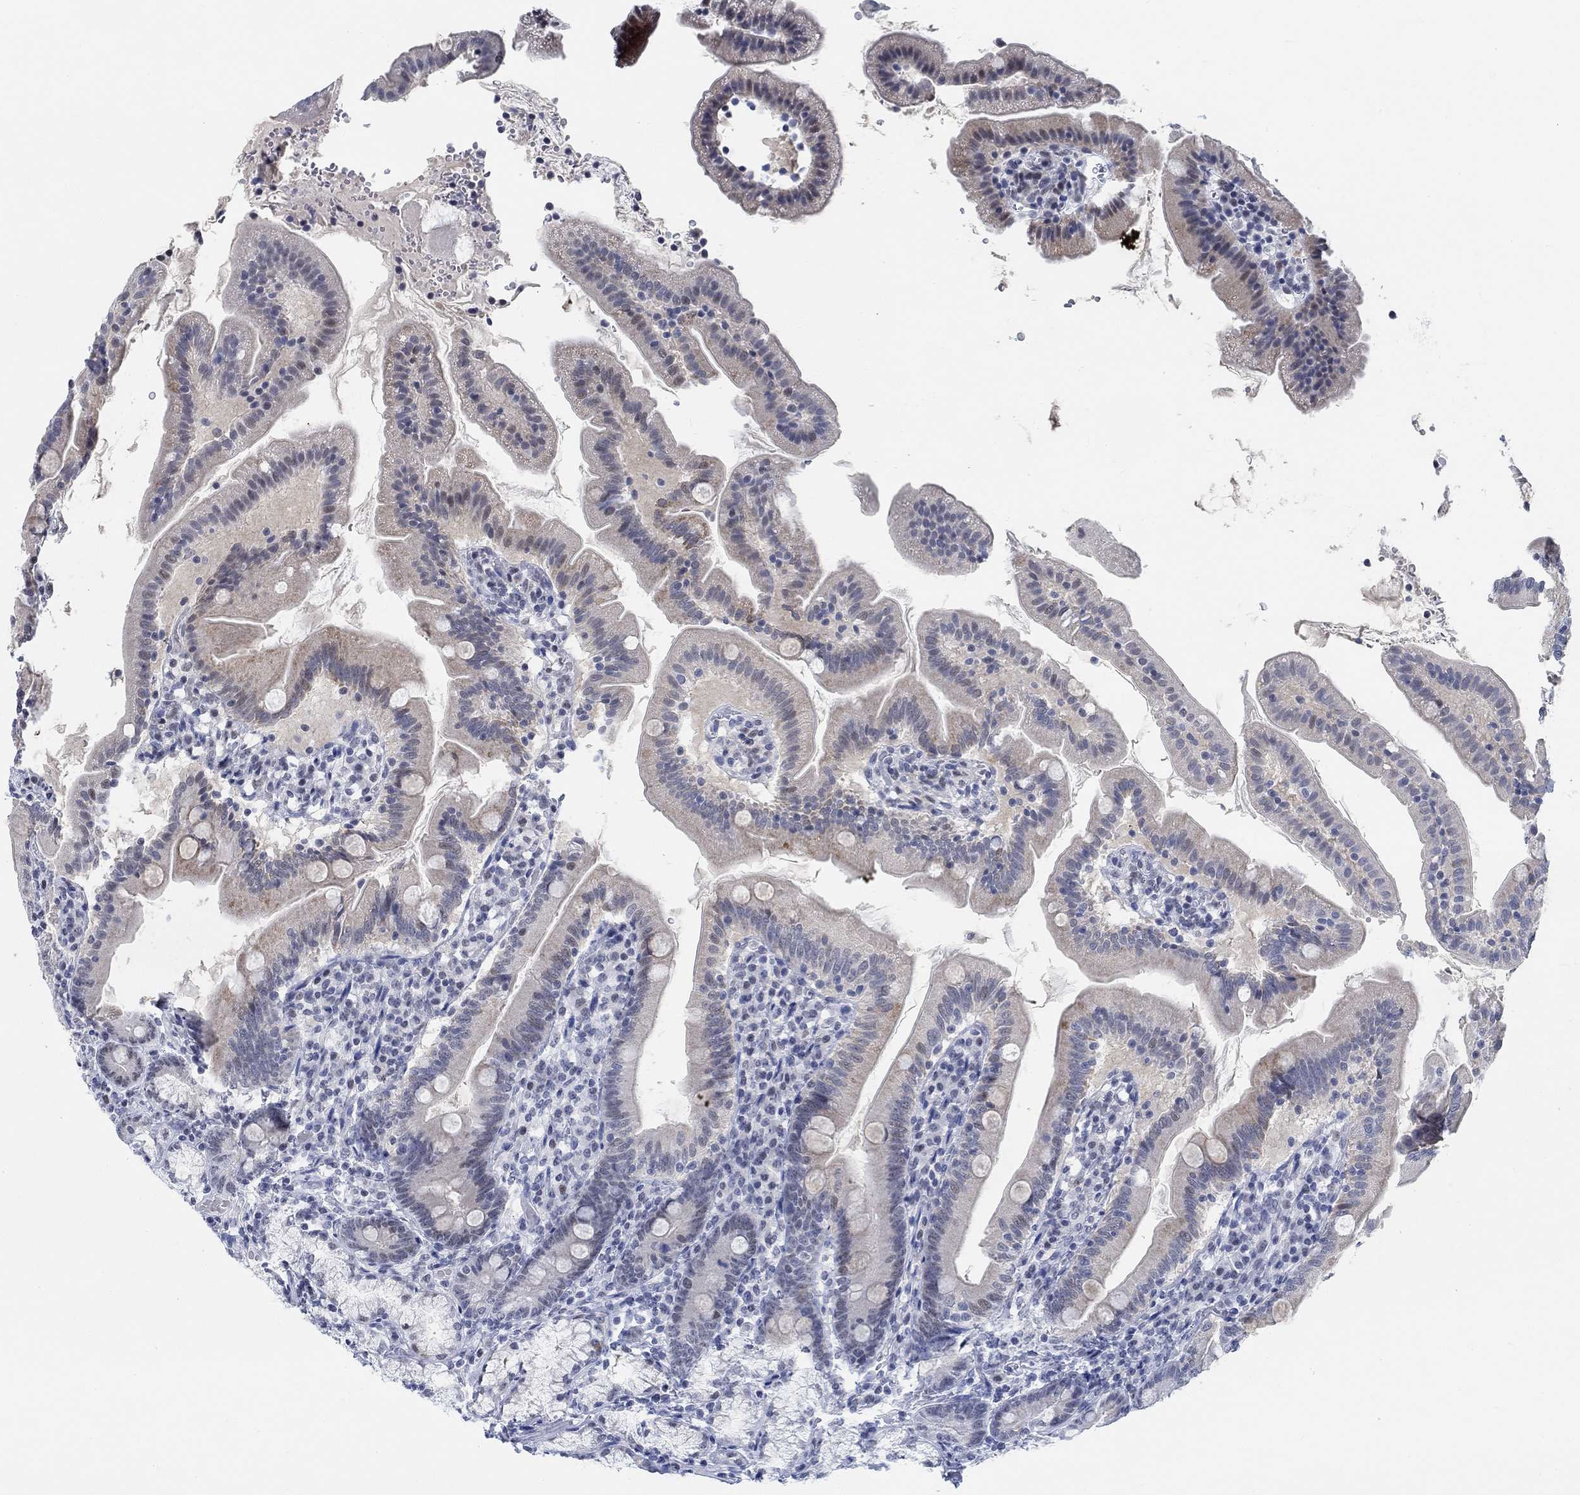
{"staining": {"intensity": "negative", "quantity": "none", "location": "none"}, "tissue": "duodenum", "cell_type": "Glandular cells", "image_type": "normal", "snomed": [{"axis": "morphology", "description": "Normal tissue, NOS"}, {"axis": "topography", "description": "Duodenum"}], "caption": "Protein analysis of unremarkable duodenum exhibits no significant positivity in glandular cells.", "gene": "KCNH8", "patient": {"sex": "female", "age": 67}}